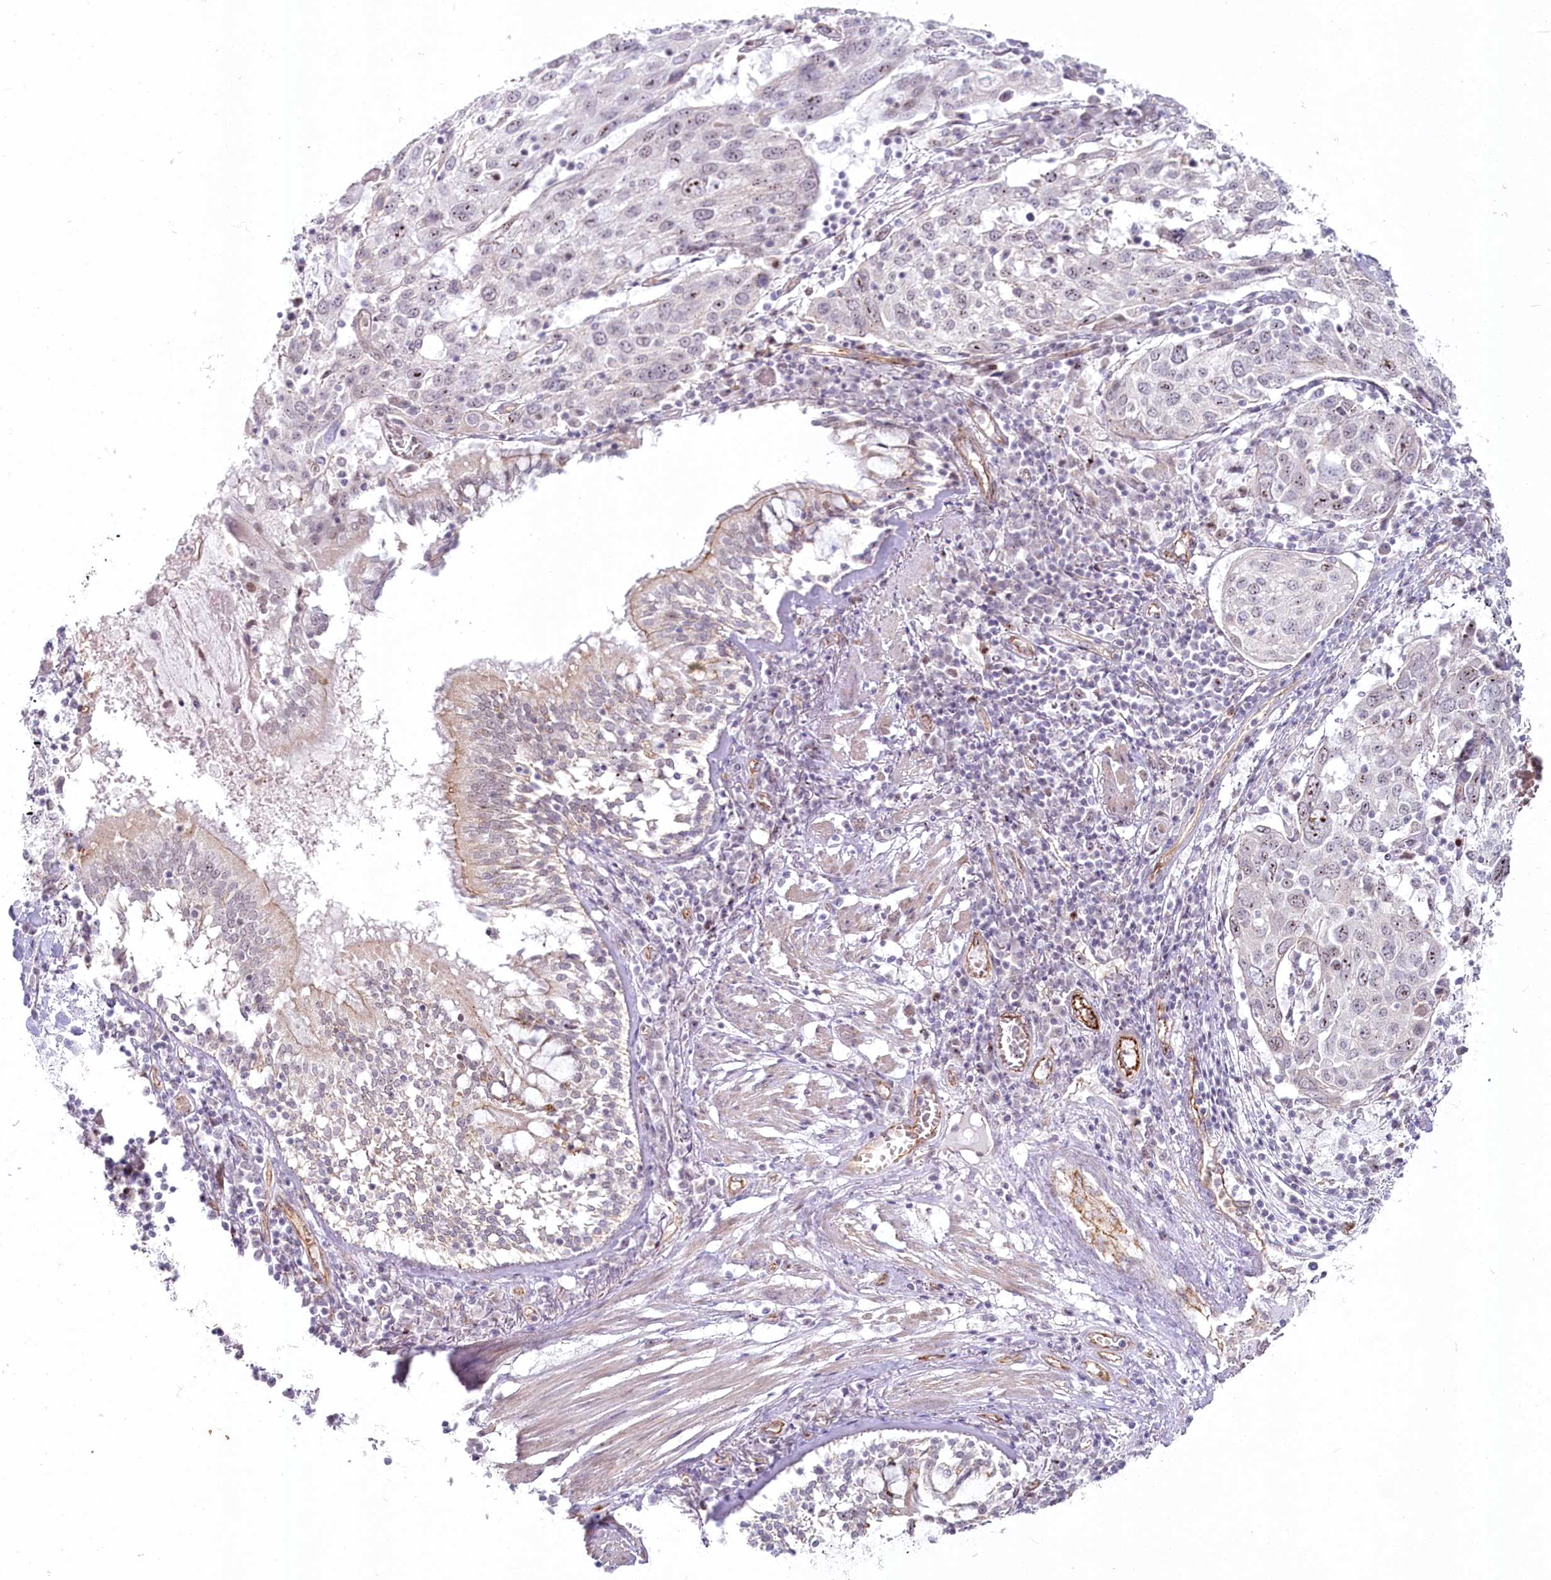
{"staining": {"intensity": "moderate", "quantity": "<25%", "location": "nuclear"}, "tissue": "lung cancer", "cell_type": "Tumor cells", "image_type": "cancer", "snomed": [{"axis": "morphology", "description": "Squamous cell carcinoma, NOS"}, {"axis": "topography", "description": "Lung"}], "caption": "Lung cancer was stained to show a protein in brown. There is low levels of moderate nuclear staining in about <25% of tumor cells.", "gene": "ABHD8", "patient": {"sex": "male", "age": 65}}